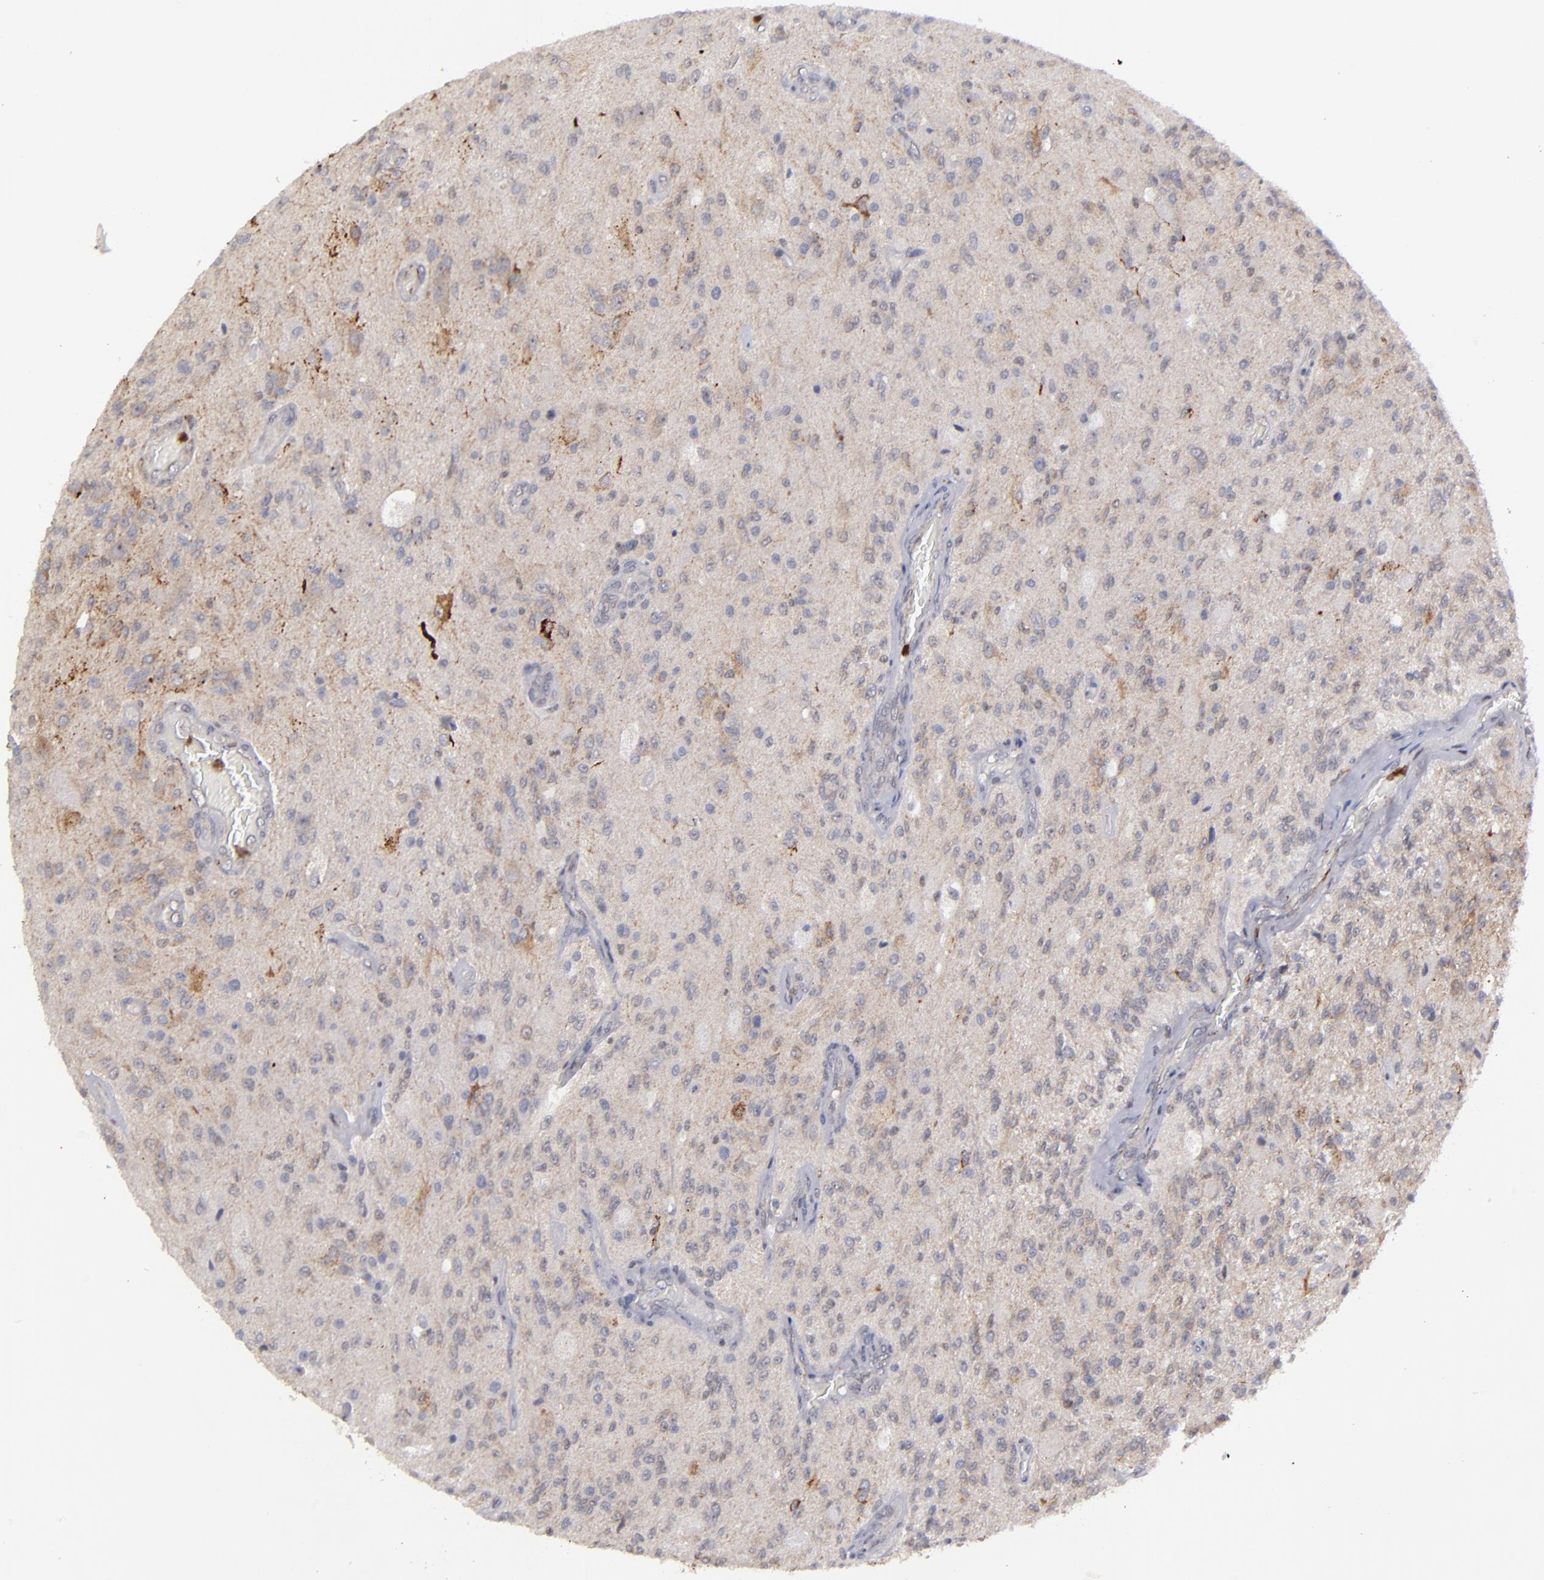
{"staining": {"intensity": "weak", "quantity": "<25%", "location": "cytoplasmic/membranous"}, "tissue": "glioma", "cell_type": "Tumor cells", "image_type": "cancer", "snomed": [{"axis": "morphology", "description": "Normal tissue, NOS"}, {"axis": "morphology", "description": "Glioma, malignant, High grade"}, {"axis": "topography", "description": "Cerebral cortex"}], "caption": "IHC of human malignant glioma (high-grade) exhibits no expression in tumor cells.", "gene": "RREB1", "patient": {"sex": "male", "age": 77}}